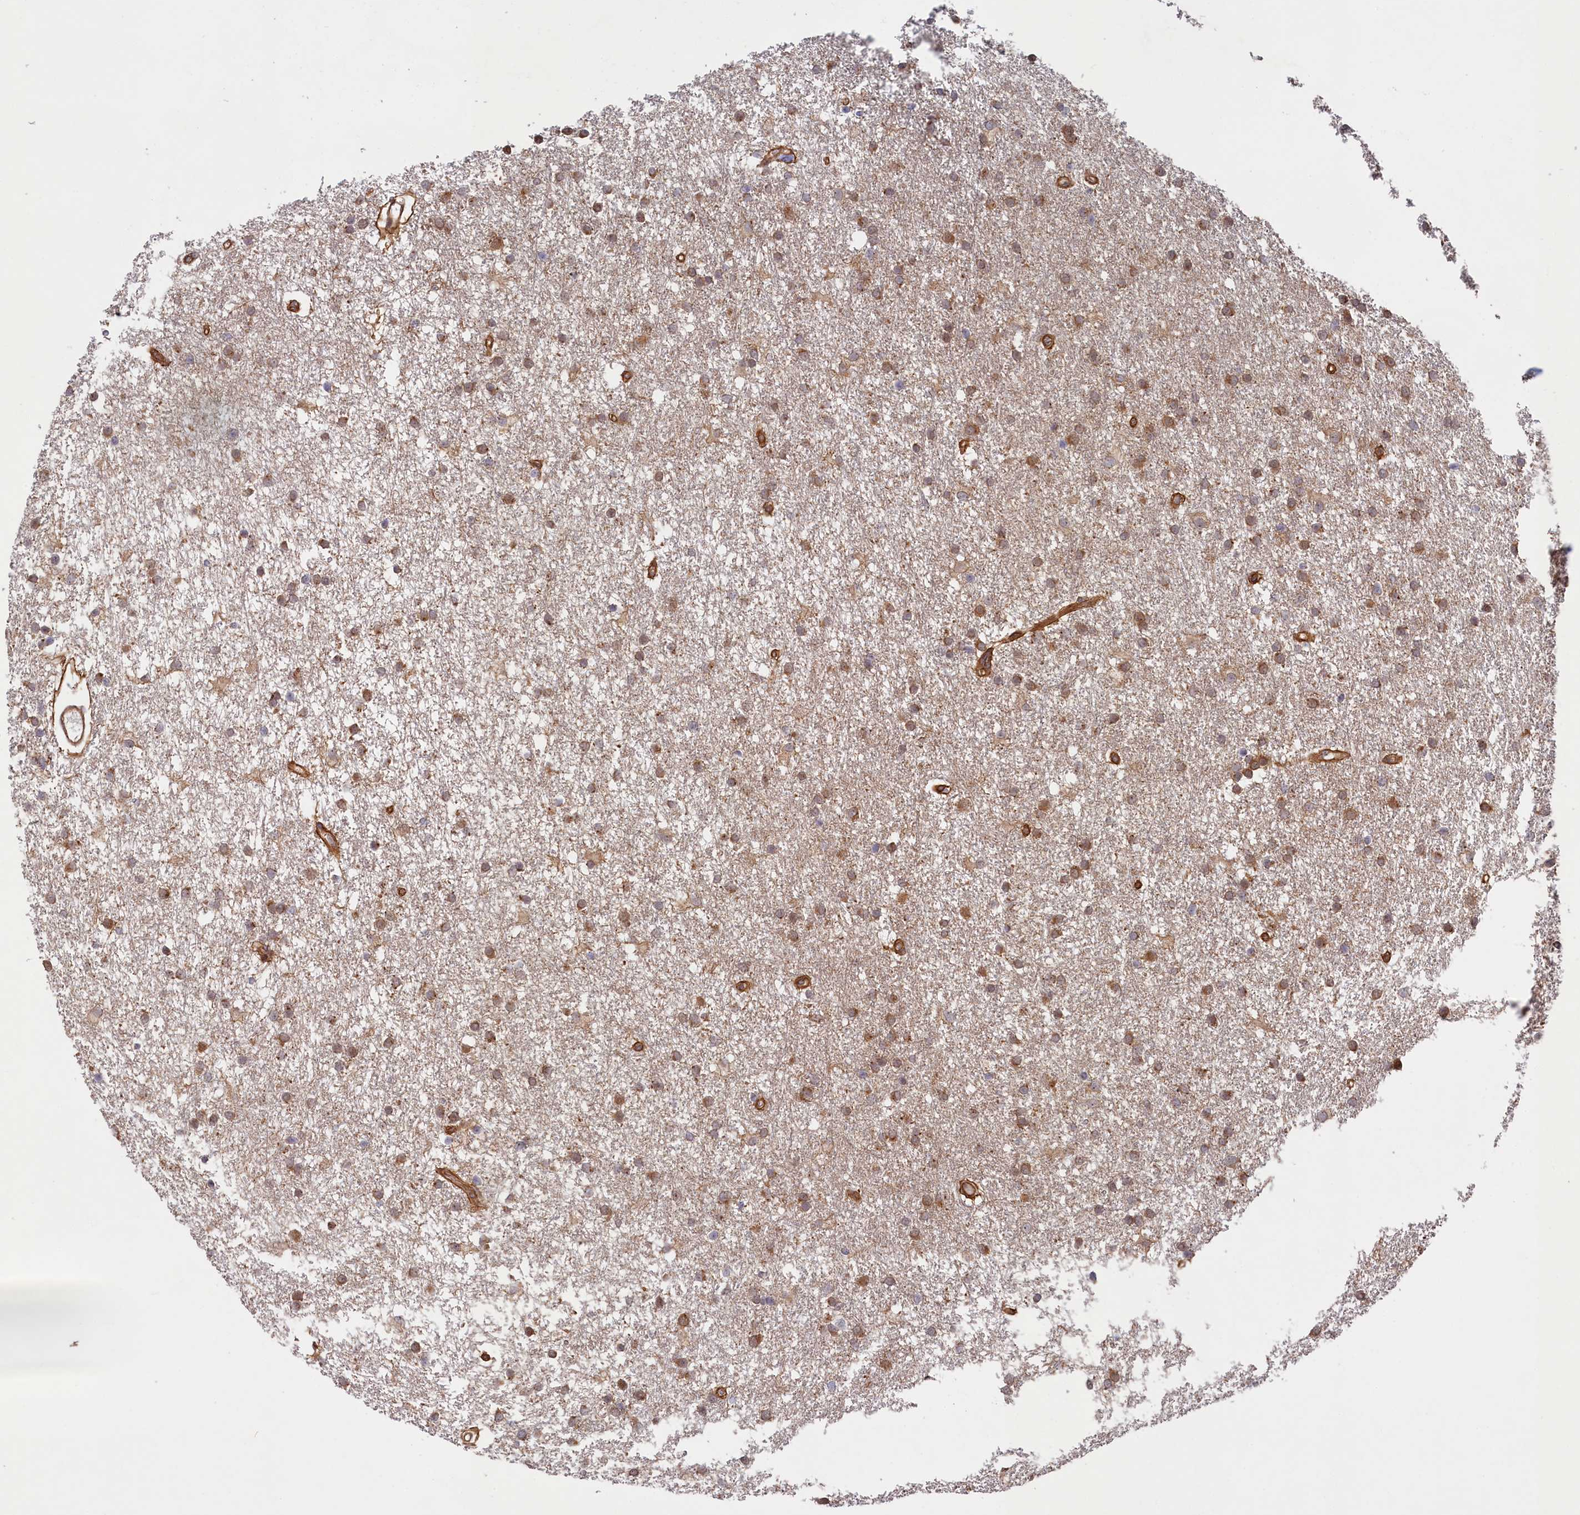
{"staining": {"intensity": "moderate", "quantity": ">75%", "location": "cytoplasmic/membranous"}, "tissue": "glioma", "cell_type": "Tumor cells", "image_type": "cancer", "snomed": [{"axis": "morphology", "description": "Glioma, malignant, High grade"}, {"axis": "topography", "description": "Brain"}], "caption": "A micrograph of malignant high-grade glioma stained for a protein reveals moderate cytoplasmic/membranous brown staining in tumor cells.", "gene": "CEP44", "patient": {"sex": "male", "age": 77}}